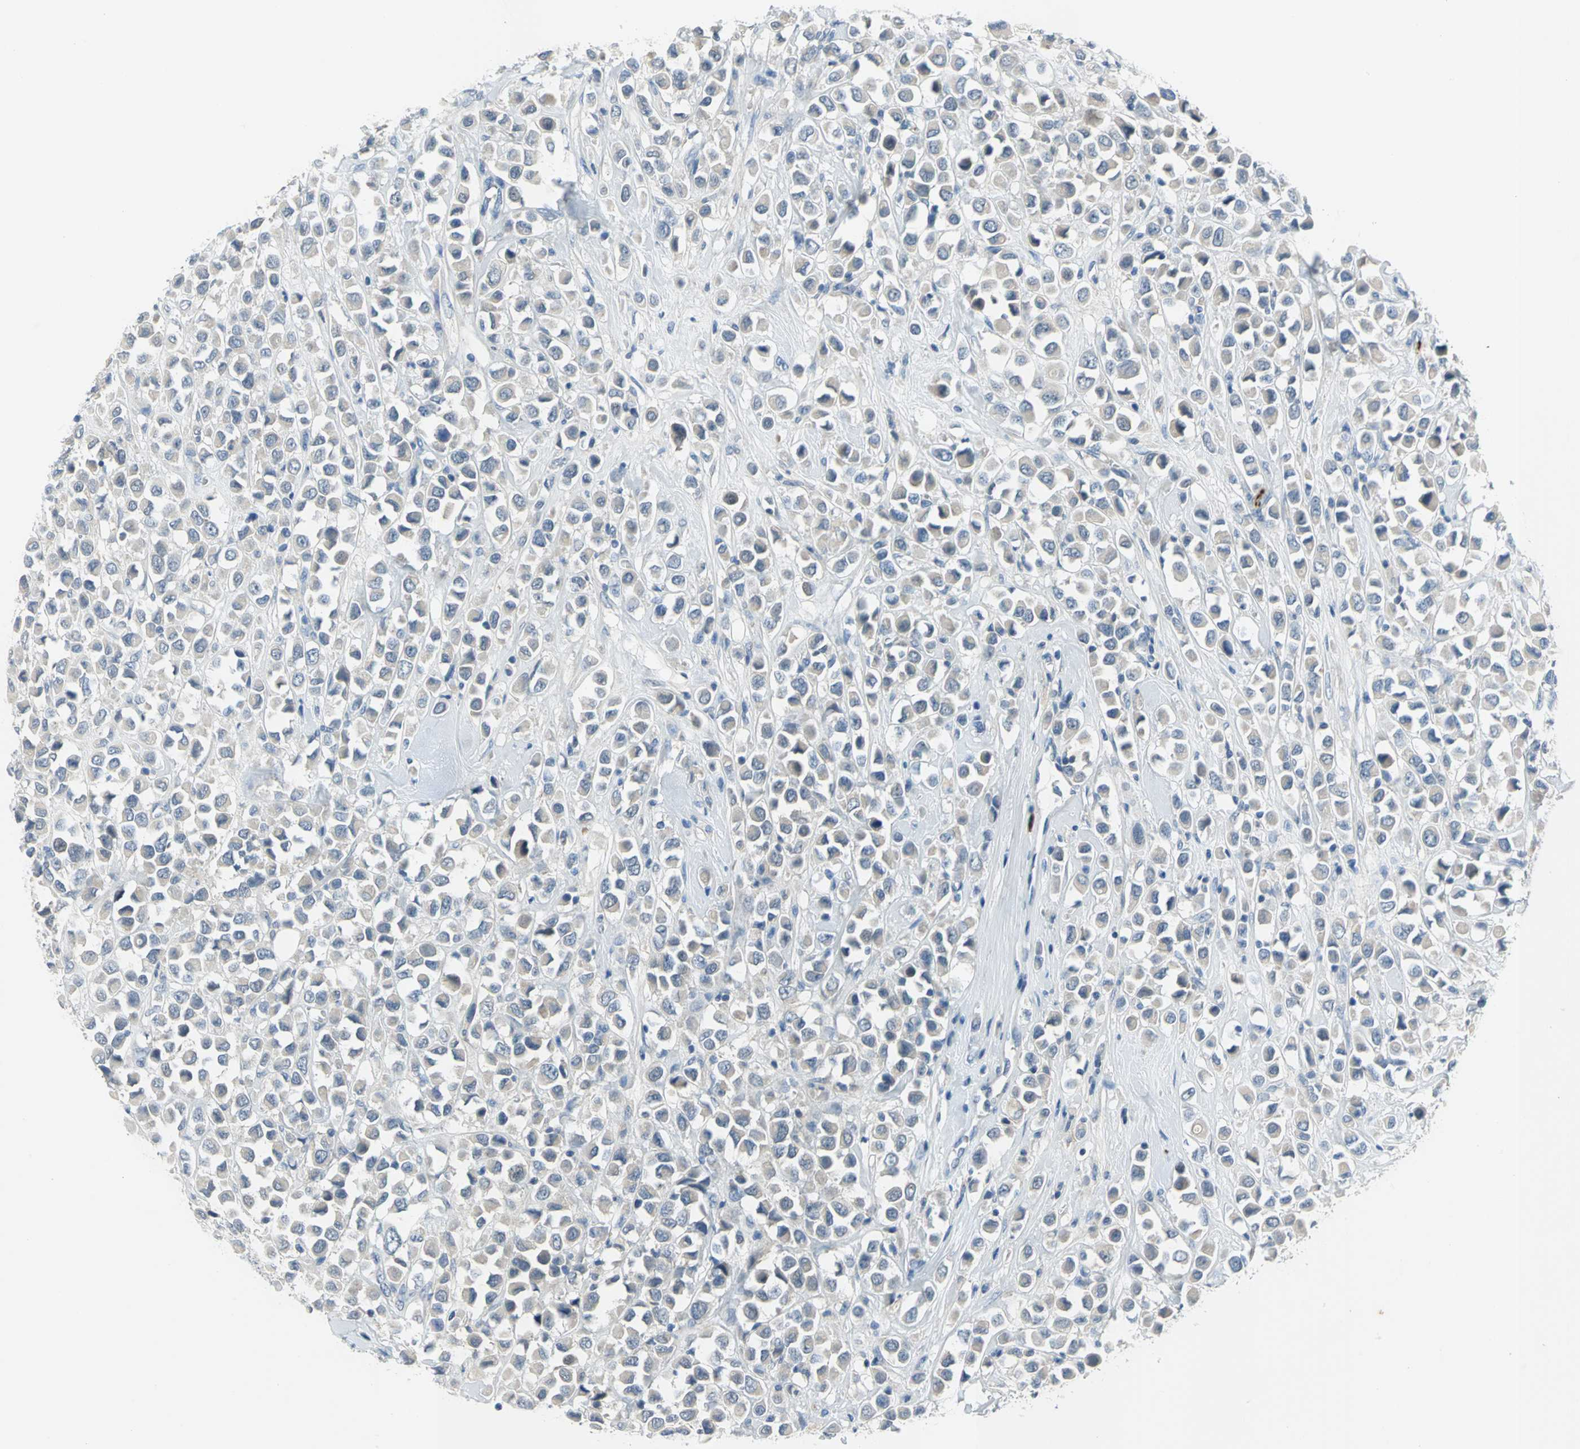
{"staining": {"intensity": "weak", "quantity": "25%-75%", "location": "cytoplasmic/membranous"}, "tissue": "breast cancer", "cell_type": "Tumor cells", "image_type": "cancer", "snomed": [{"axis": "morphology", "description": "Duct carcinoma"}, {"axis": "topography", "description": "Breast"}], "caption": "Weak cytoplasmic/membranous positivity is present in about 25%-75% of tumor cells in breast cancer (infiltrating ductal carcinoma).", "gene": "ZIC1", "patient": {"sex": "female", "age": 61}}